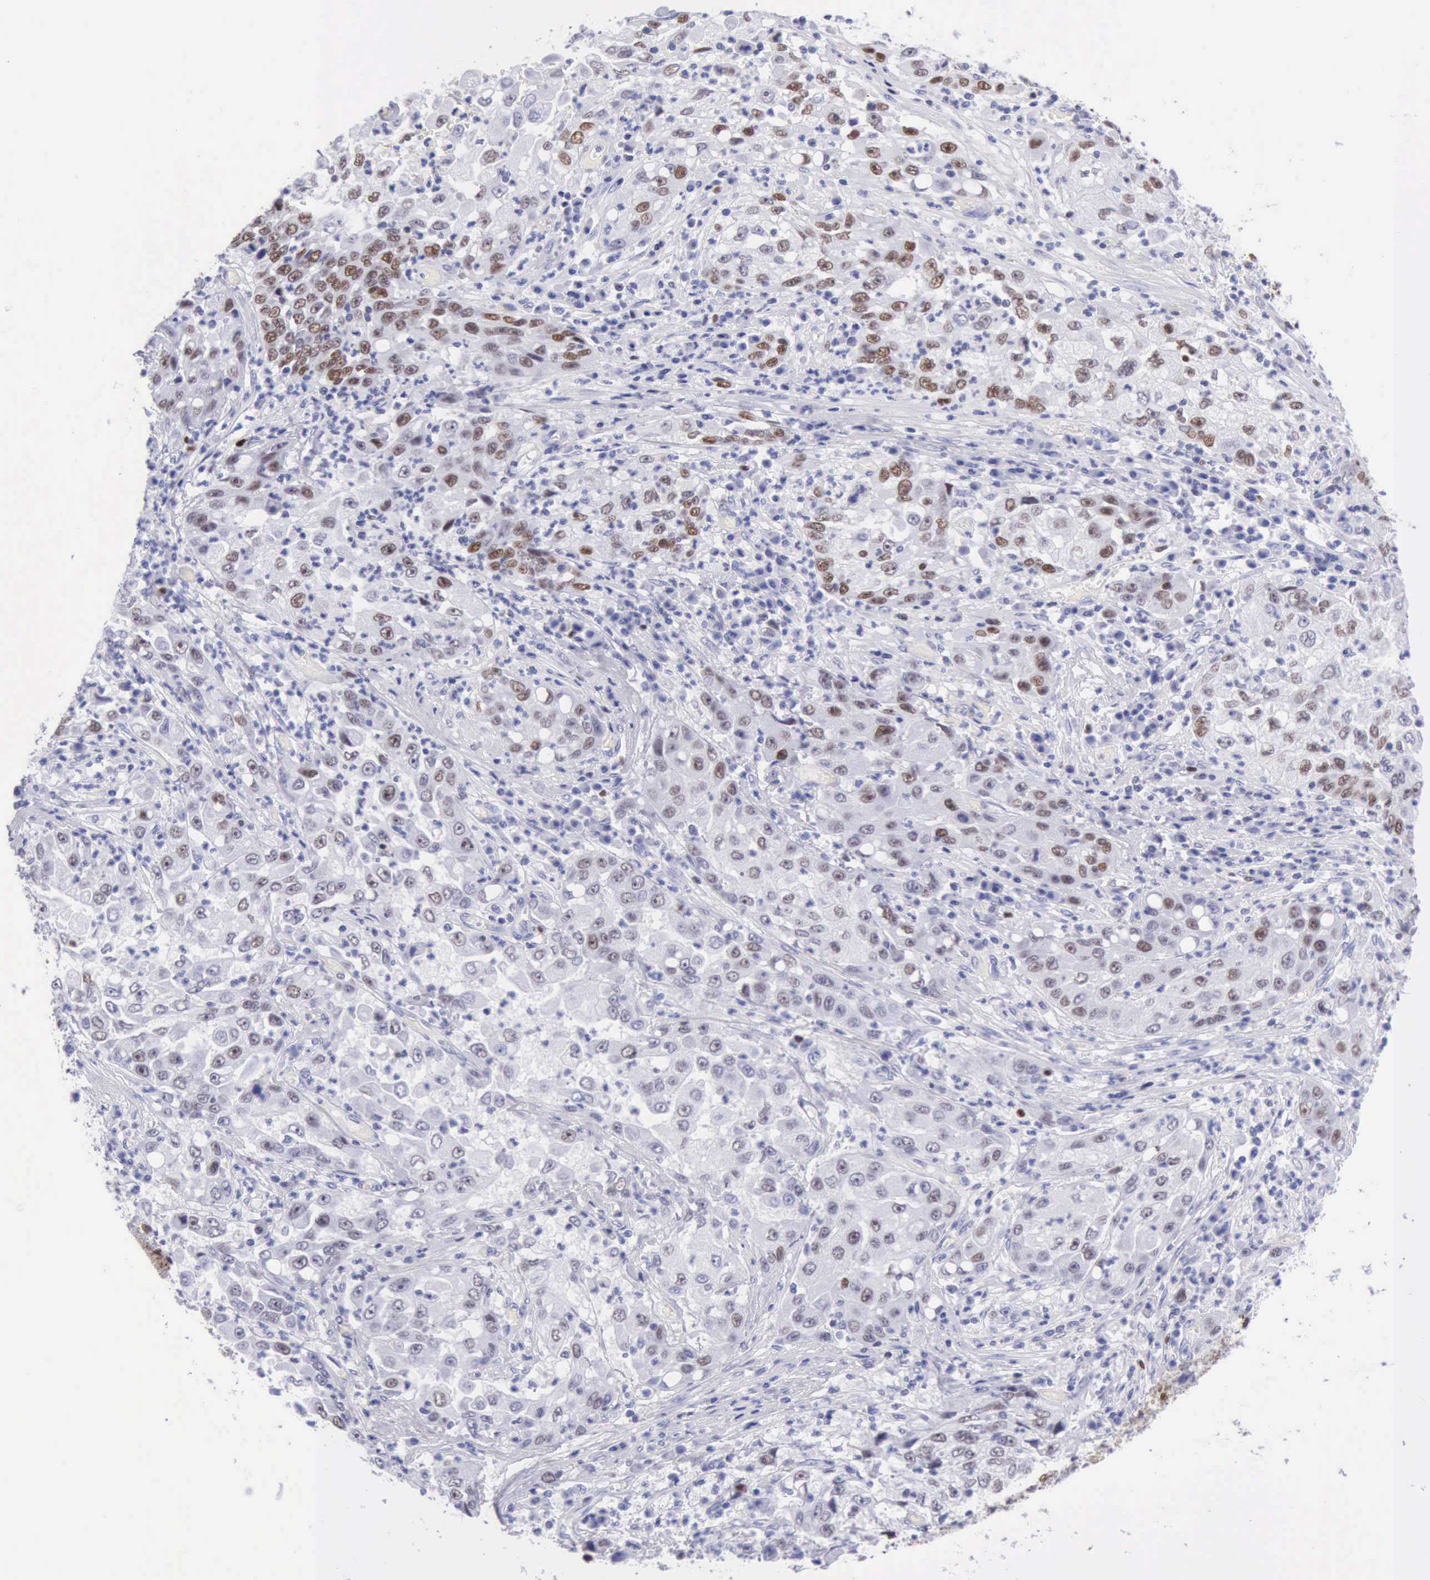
{"staining": {"intensity": "moderate", "quantity": "25%-75%", "location": "nuclear"}, "tissue": "cervical cancer", "cell_type": "Tumor cells", "image_type": "cancer", "snomed": [{"axis": "morphology", "description": "Squamous cell carcinoma, NOS"}, {"axis": "topography", "description": "Cervix"}], "caption": "Immunohistochemical staining of human cervical cancer (squamous cell carcinoma) displays medium levels of moderate nuclear positivity in approximately 25%-75% of tumor cells.", "gene": "MCM2", "patient": {"sex": "female", "age": 36}}